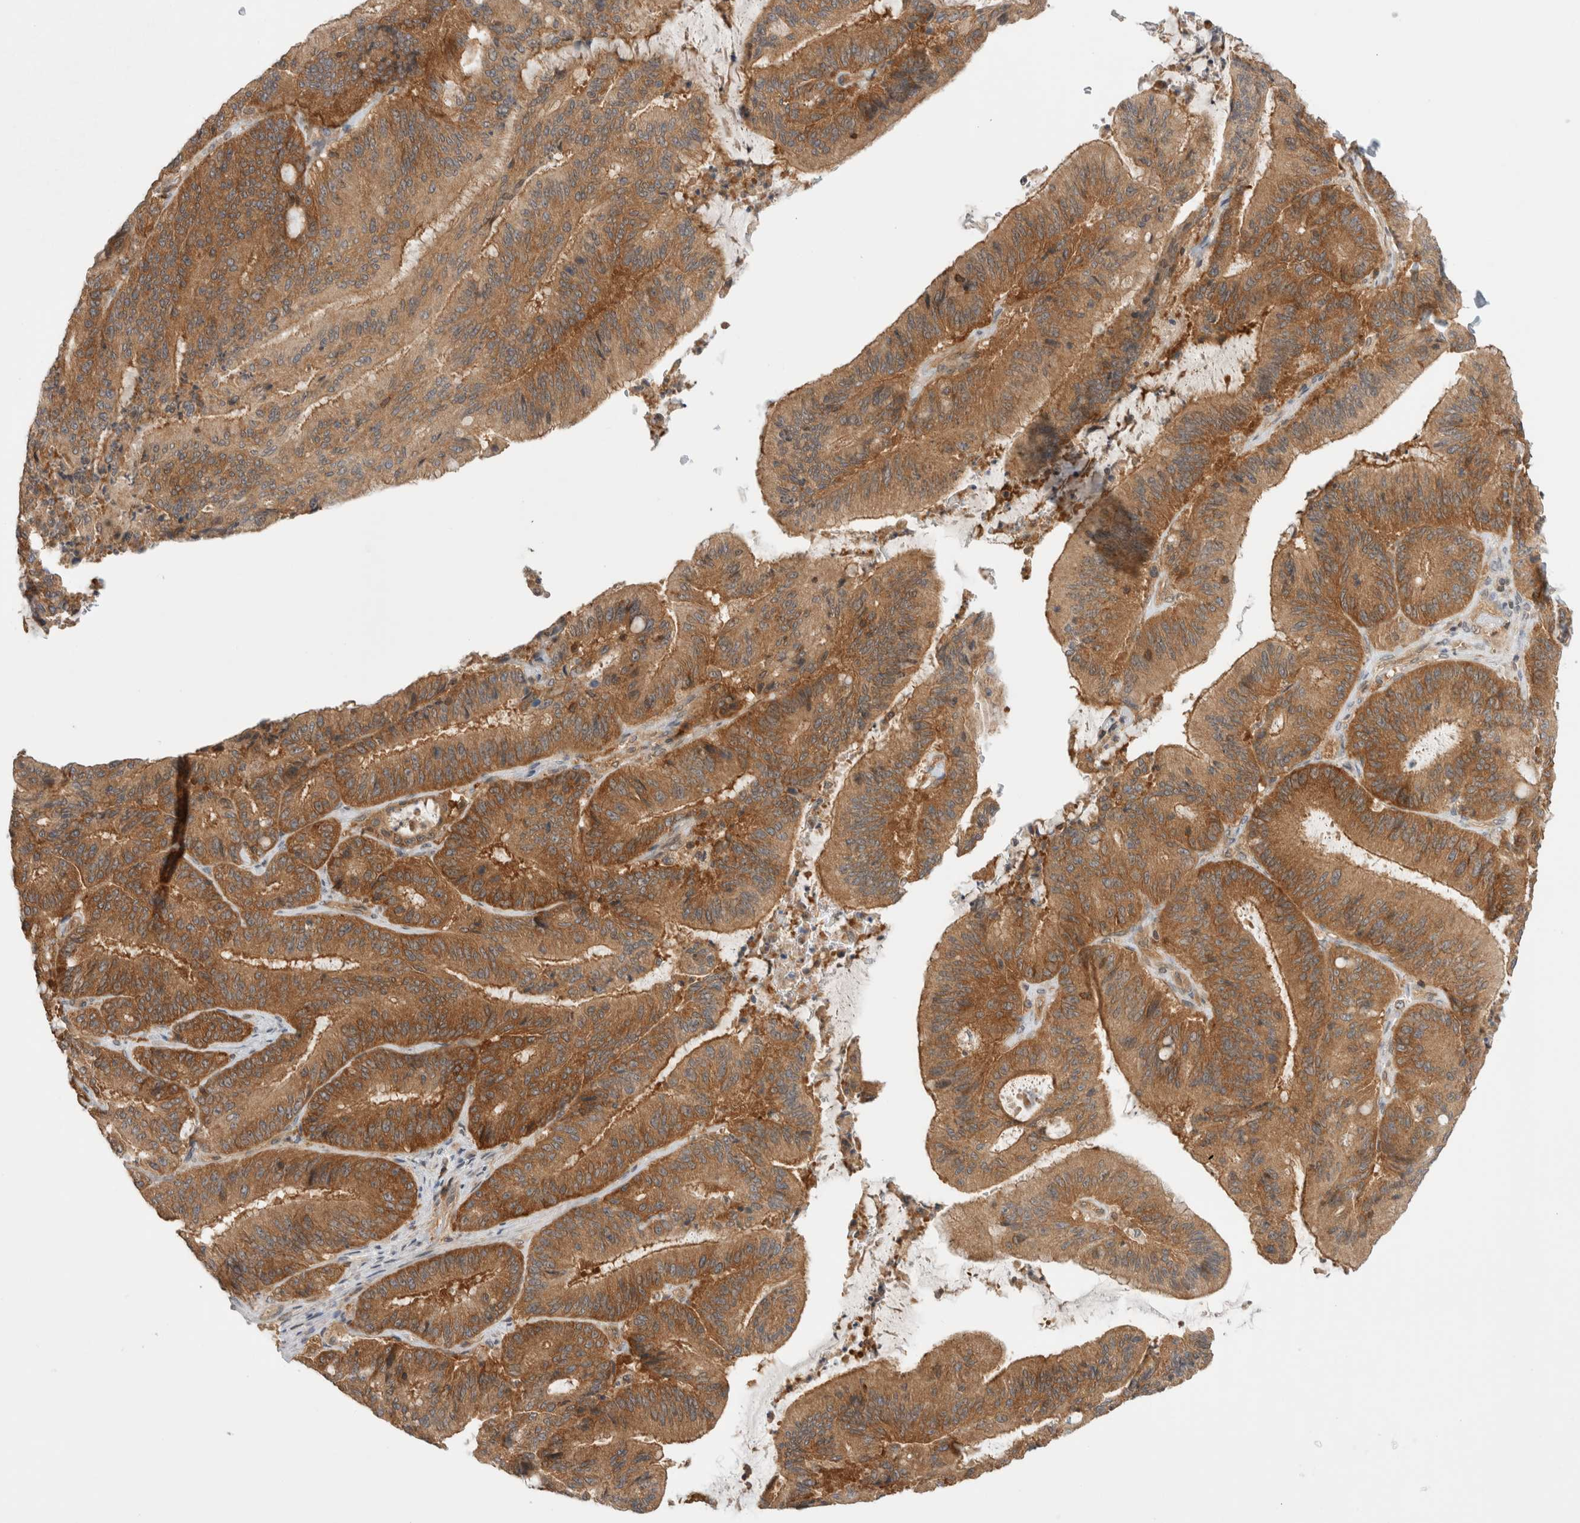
{"staining": {"intensity": "moderate", "quantity": ">75%", "location": "cytoplasmic/membranous"}, "tissue": "liver cancer", "cell_type": "Tumor cells", "image_type": "cancer", "snomed": [{"axis": "morphology", "description": "Normal tissue, NOS"}, {"axis": "morphology", "description": "Cholangiocarcinoma"}, {"axis": "topography", "description": "Liver"}, {"axis": "topography", "description": "Peripheral nerve tissue"}], "caption": "High-magnification brightfield microscopy of liver cancer stained with DAB (3,3'-diaminobenzidine) (brown) and counterstained with hematoxylin (blue). tumor cells exhibit moderate cytoplasmic/membranous staining is seen in about>75% of cells.", "gene": "NFKB1", "patient": {"sex": "female", "age": 73}}